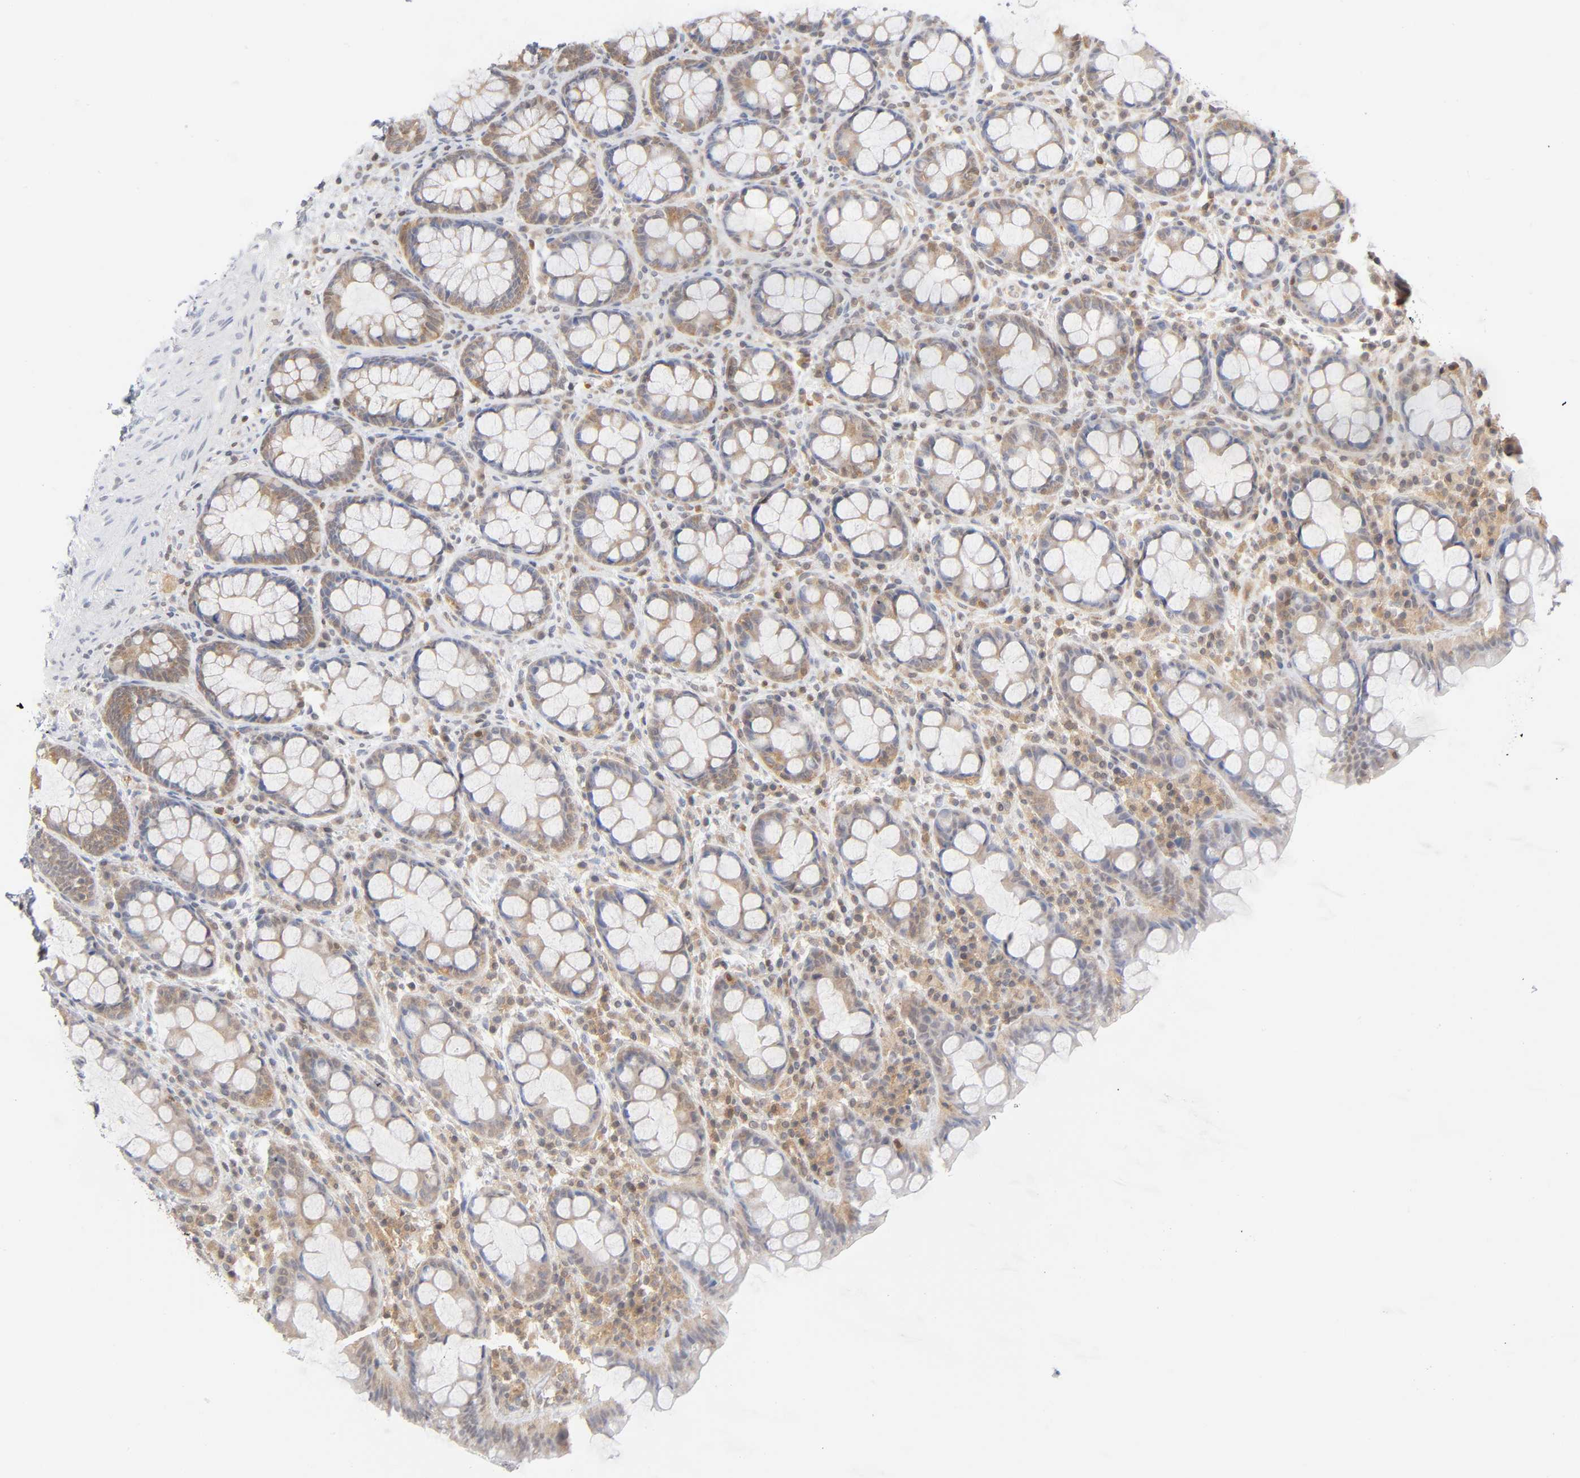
{"staining": {"intensity": "moderate", "quantity": ">75%", "location": "cytoplasmic/membranous"}, "tissue": "rectum", "cell_type": "Glandular cells", "image_type": "normal", "snomed": [{"axis": "morphology", "description": "Normal tissue, NOS"}, {"axis": "topography", "description": "Rectum"}], "caption": "Rectum stained with IHC reveals moderate cytoplasmic/membranous staining in about >75% of glandular cells. (brown staining indicates protein expression, while blue staining denotes nuclei).", "gene": "DFFB", "patient": {"sex": "male", "age": 92}}